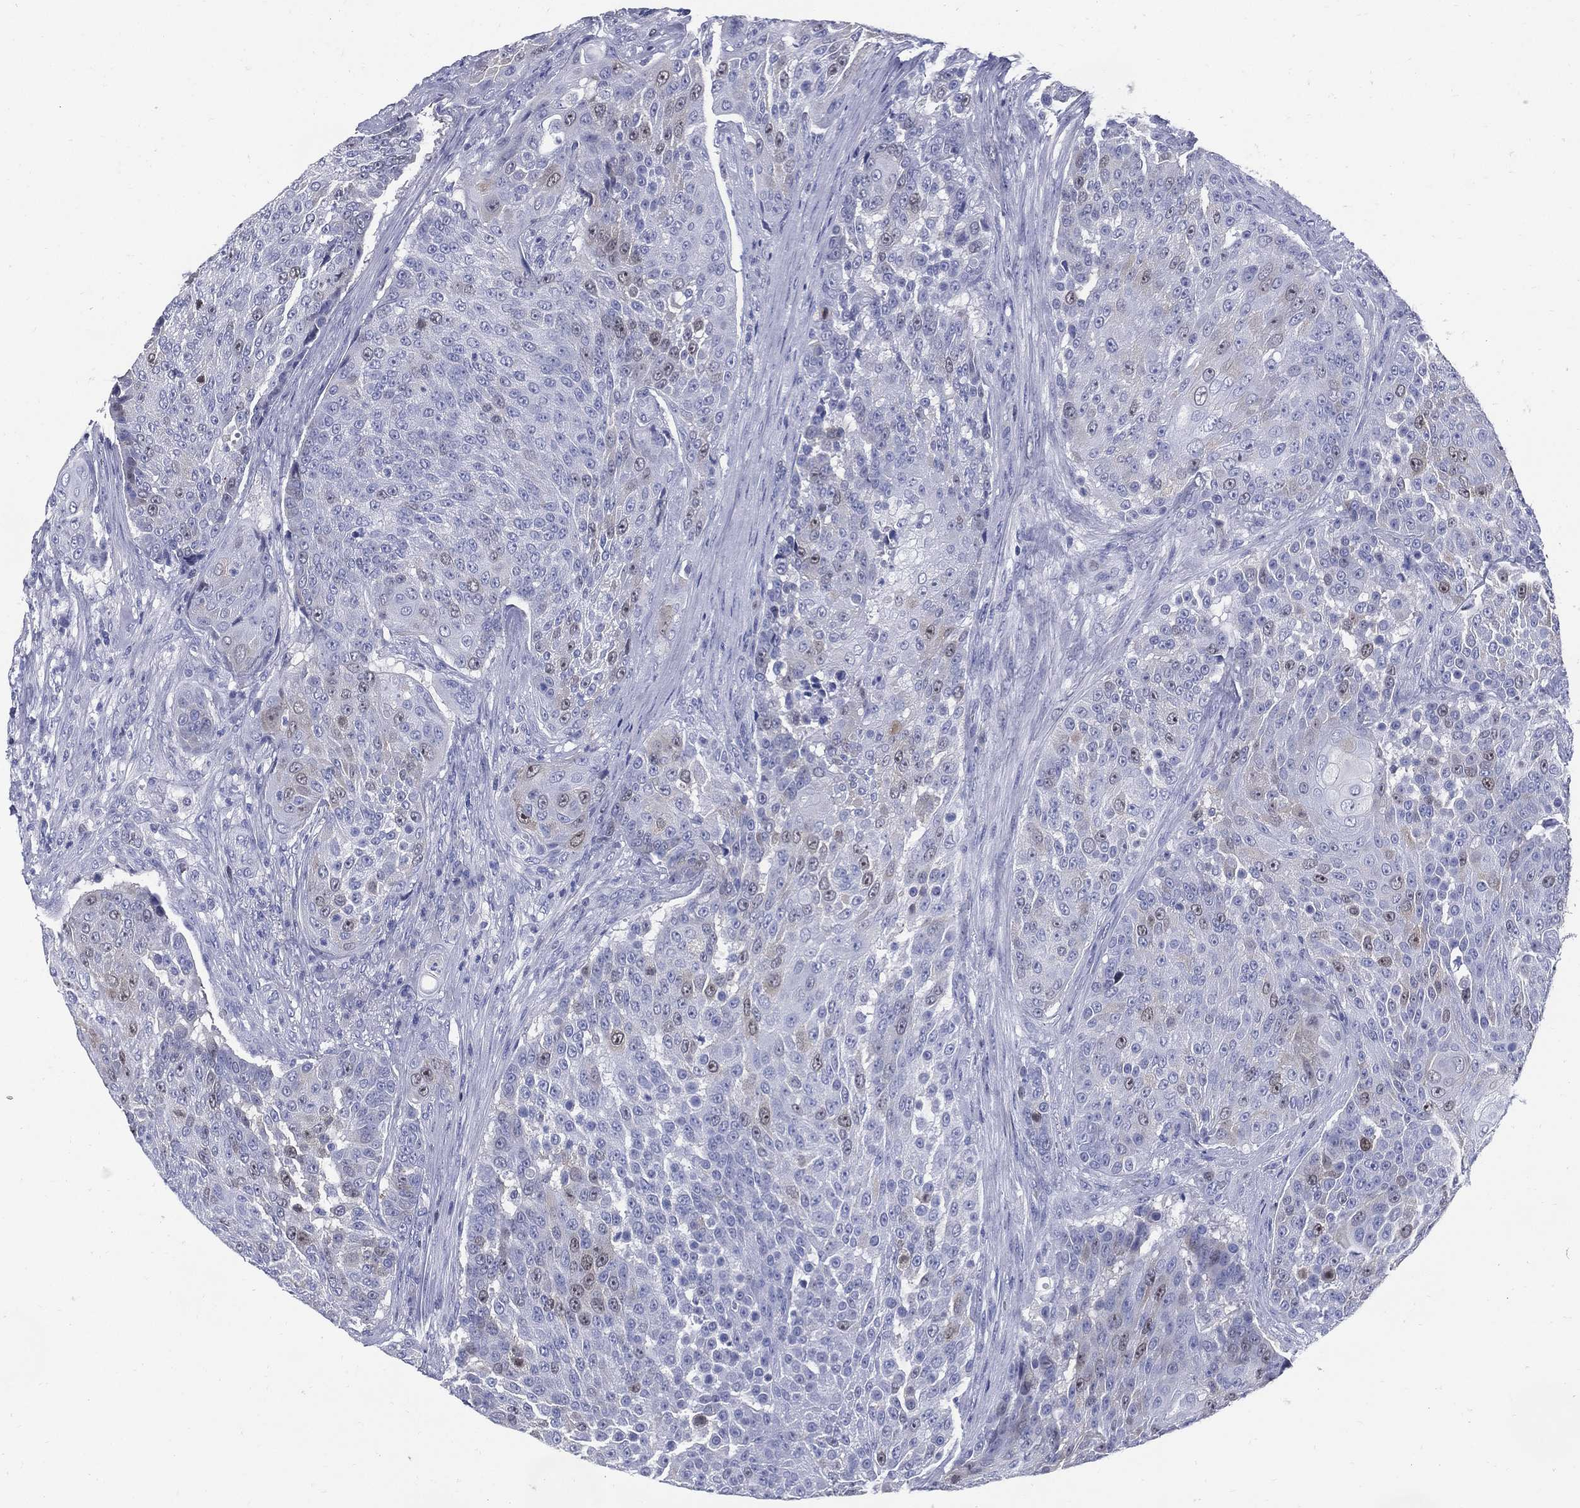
{"staining": {"intensity": "negative", "quantity": "none", "location": "none"}, "tissue": "urothelial cancer", "cell_type": "Tumor cells", "image_type": "cancer", "snomed": [{"axis": "morphology", "description": "Urothelial carcinoma, High grade"}, {"axis": "topography", "description": "Urinary bladder"}], "caption": "The micrograph shows no significant positivity in tumor cells of high-grade urothelial carcinoma. The staining was performed using DAB (3,3'-diaminobenzidine) to visualize the protein expression in brown, while the nuclei were stained in blue with hematoxylin (Magnification: 20x).", "gene": "KIF2C", "patient": {"sex": "female", "age": 63}}